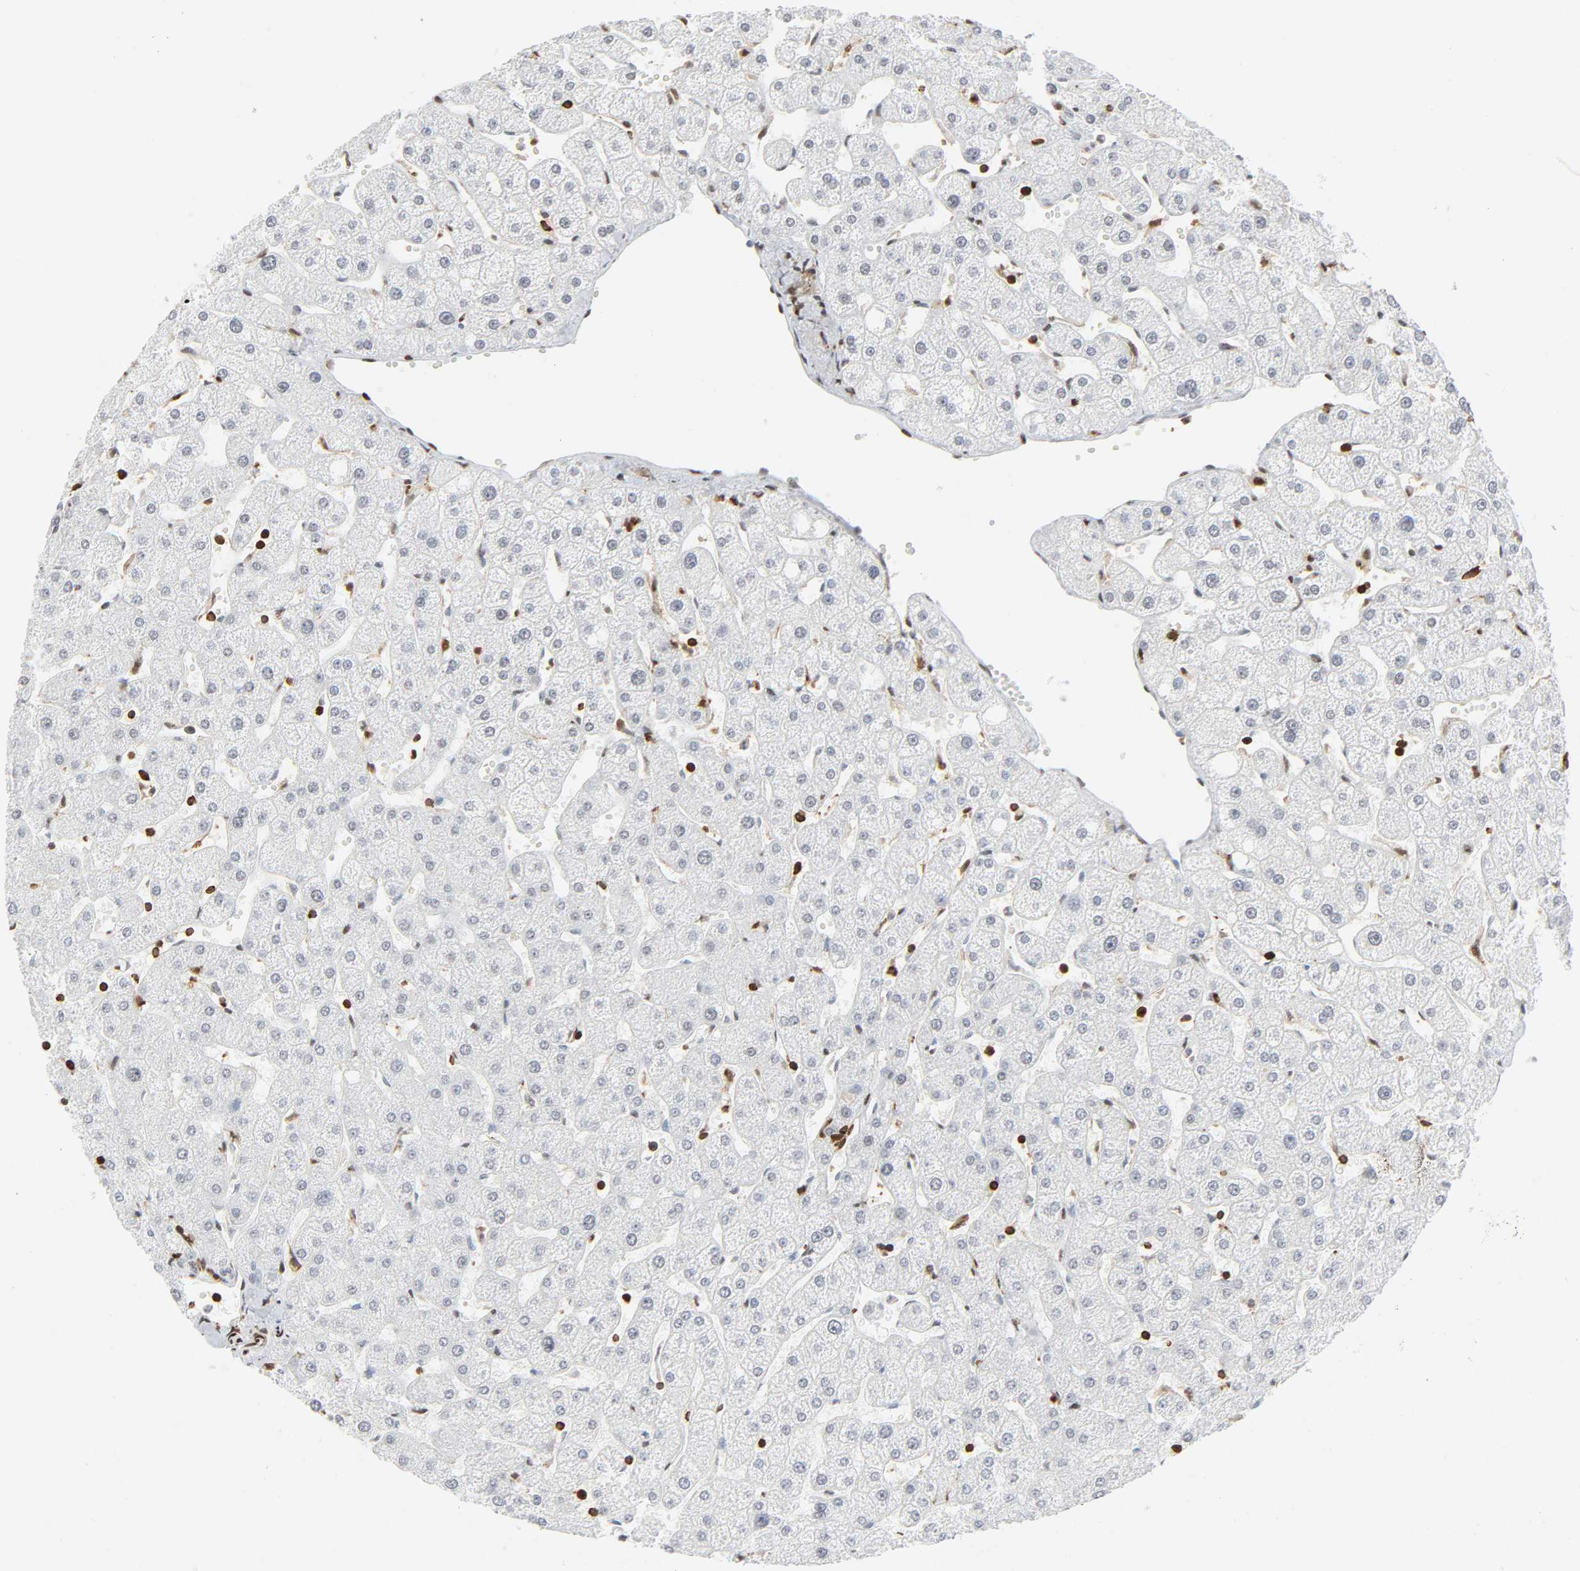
{"staining": {"intensity": "negative", "quantity": "none", "location": "none"}, "tissue": "liver", "cell_type": "Cholangiocytes", "image_type": "normal", "snomed": [{"axis": "morphology", "description": "Normal tissue, NOS"}, {"axis": "topography", "description": "Liver"}], "caption": "Immunohistochemistry micrograph of benign liver stained for a protein (brown), which displays no staining in cholangiocytes. (DAB immunohistochemistry (IHC) with hematoxylin counter stain).", "gene": "WAS", "patient": {"sex": "male", "age": 67}}